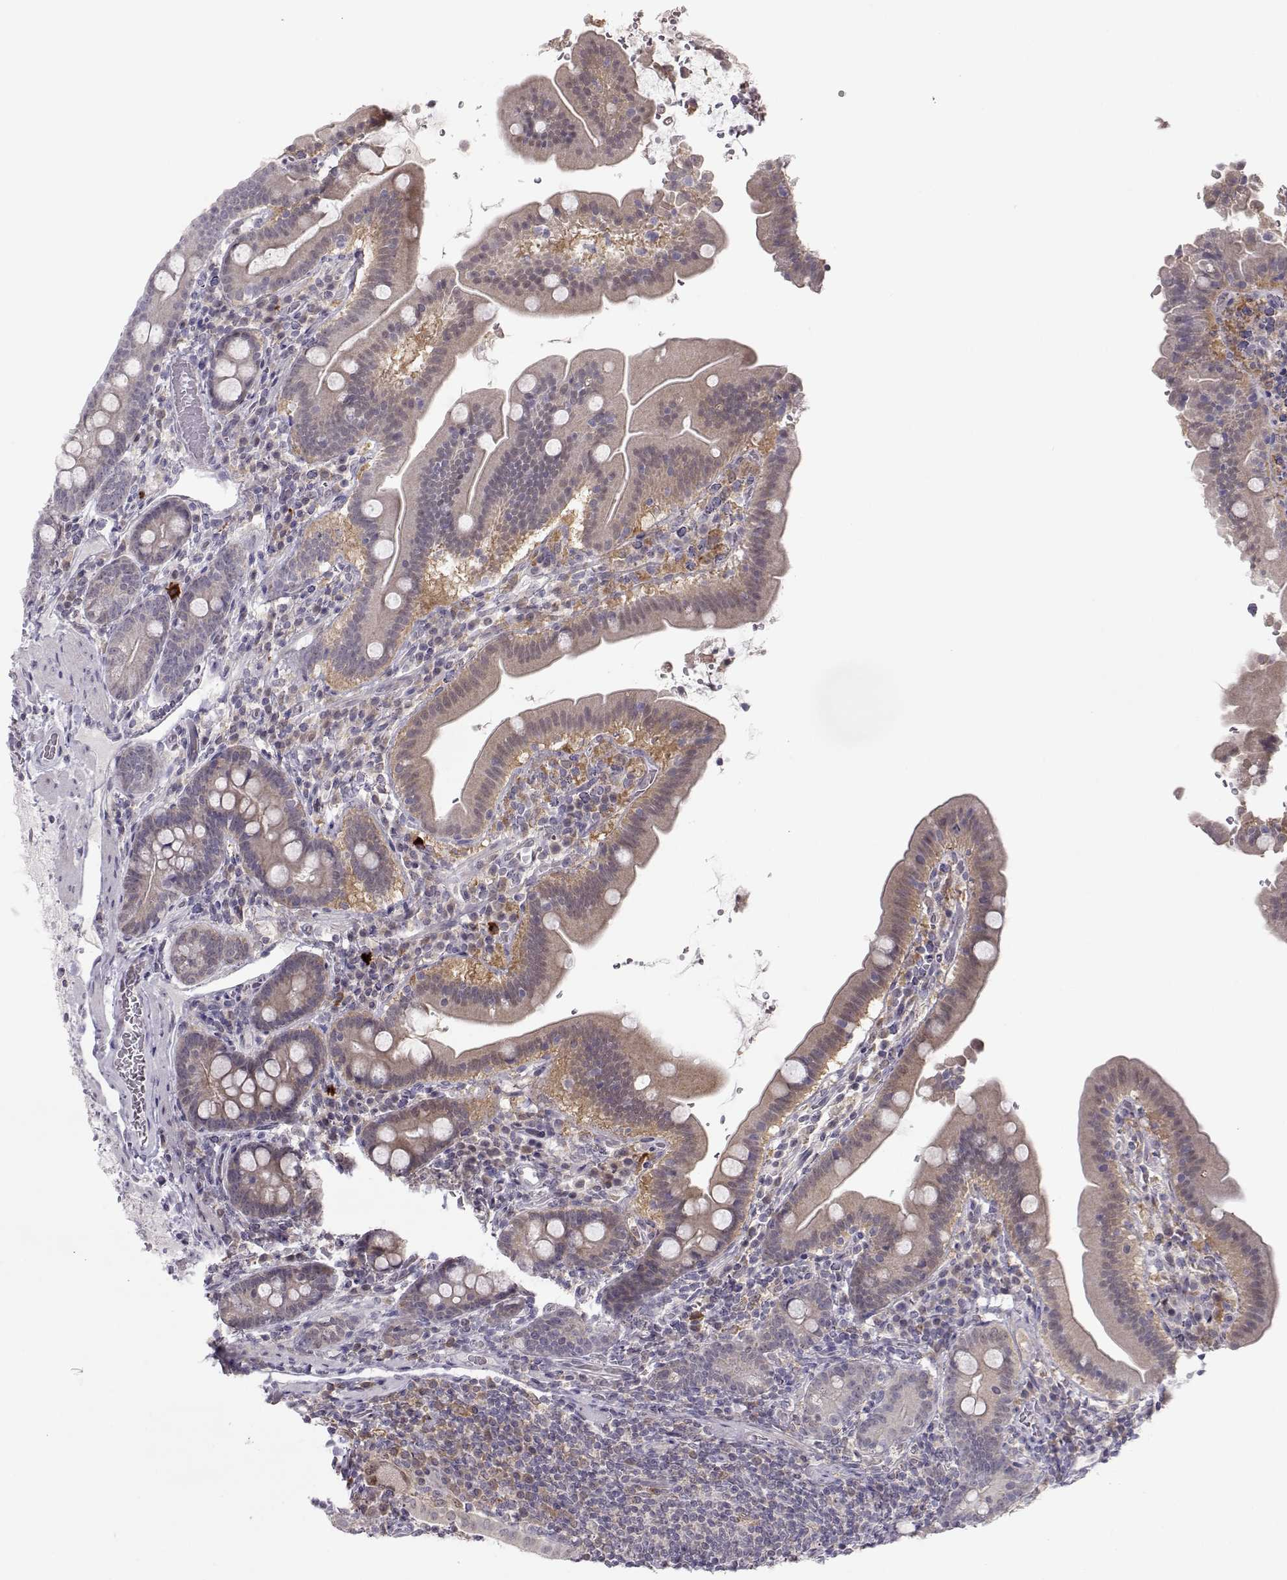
{"staining": {"intensity": "negative", "quantity": "none", "location": "none"}, "tissue": "small intestine", "cell_type": "Glandular cells", "image_type": "normal", "snomed": [{"axis": "morphology", "description": "Normal tissue, NOS"}, {"axis": "topography", "description": "Small intestine"}], "caption": "The IHC image has no significant positivity in glandular cells of small intestine.", "gene": "NPVF", "patient": {"sex": "male", "age": 26}}